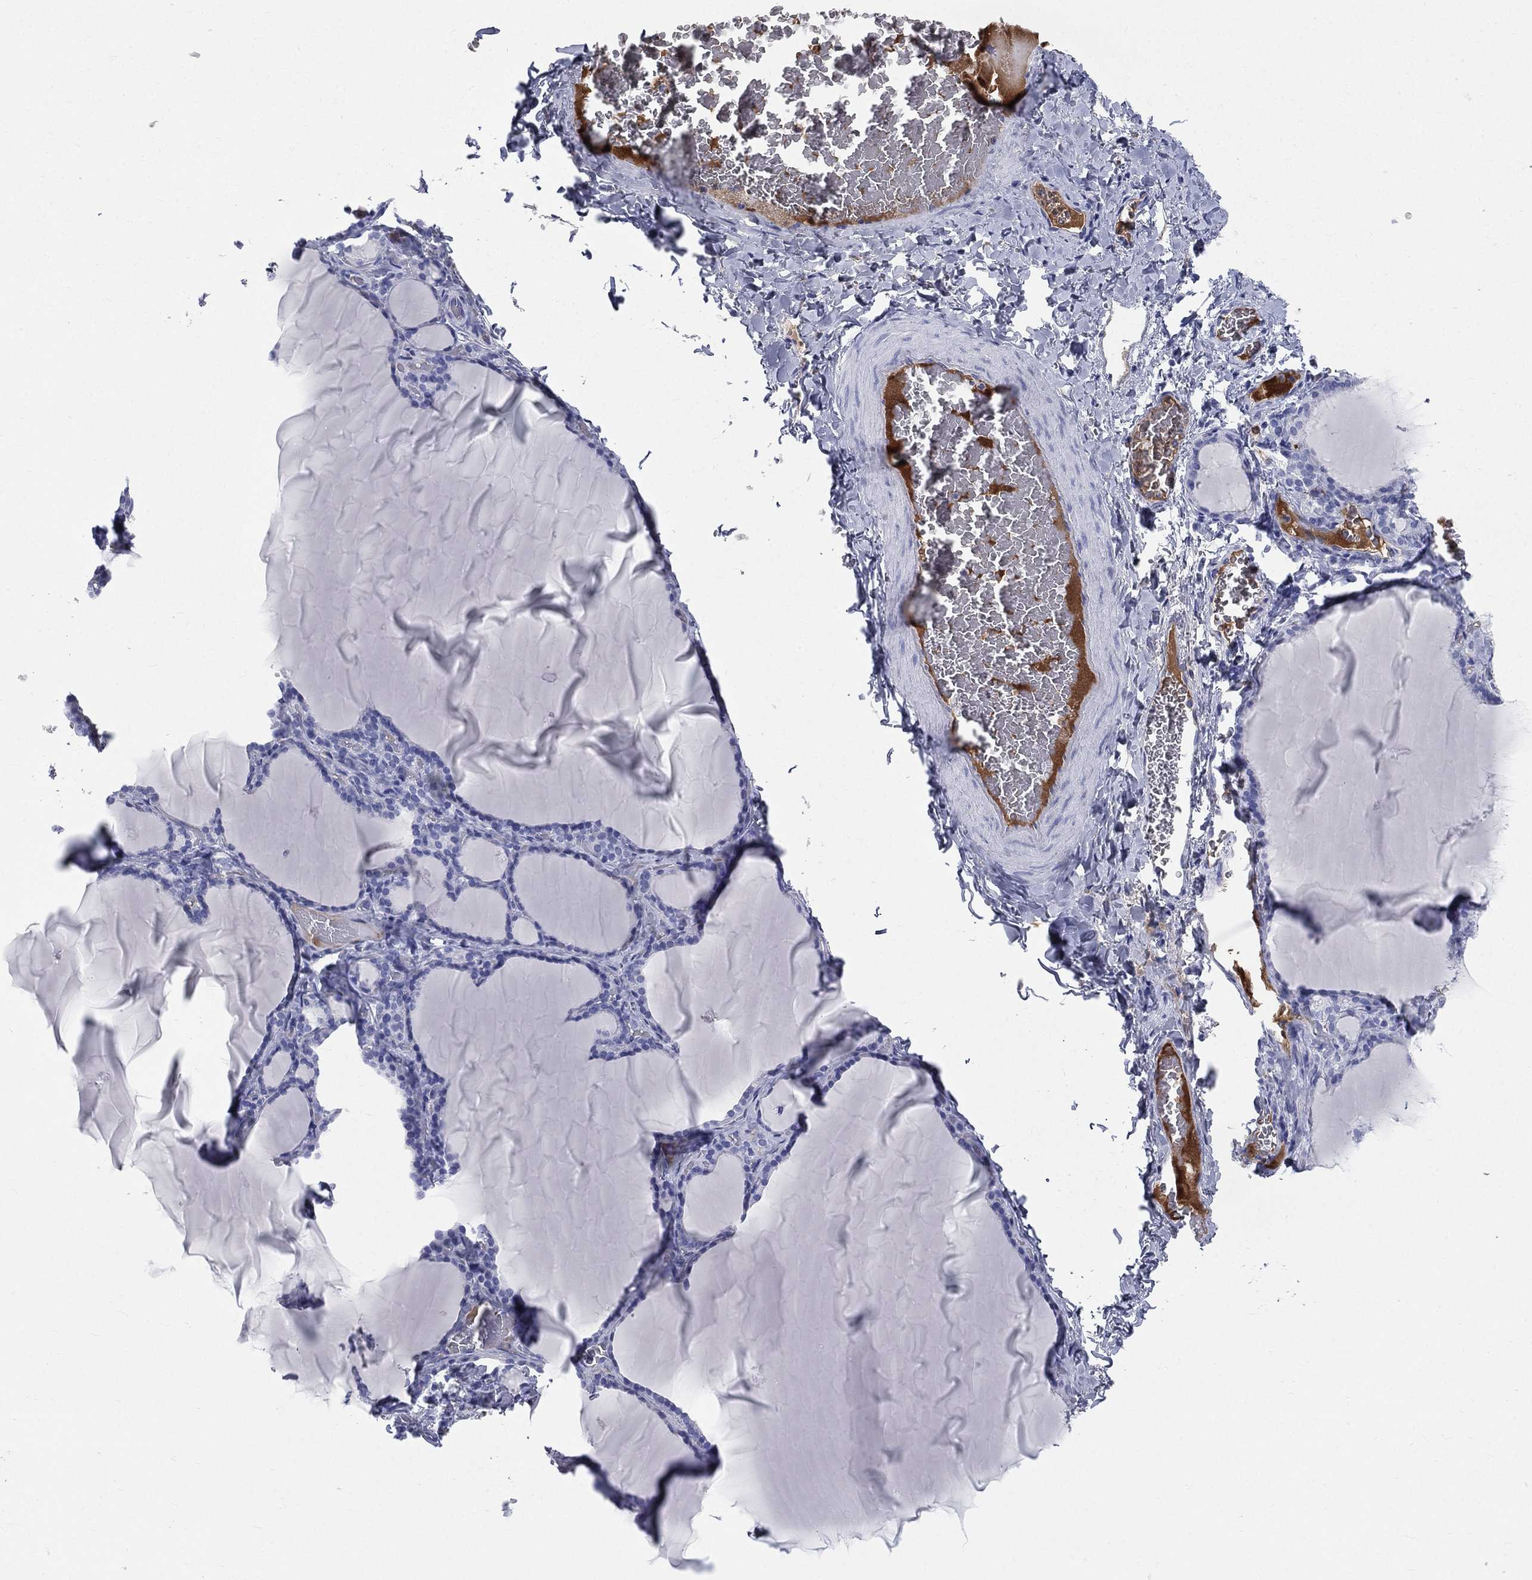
{"staining": {"intensity": "negative", "quantity": "none", "location": "none"}, "tissue": "thyroid gland", "cell_type": "Glandular cells", "image_type": "normal", "snomed": [{"axis": "morphology", "description": "Normal tissue, NOS"}, {"axis": "morphology", "description": "Hyperplasia, NOS"}, {"axis": "topography", "description": "Thyroid gland"}], "caption": "Immunohistochemistry (IHC) histopathology image of normal thyroid gland: human thyroid gland stained with DAB displays no significant protein staining in glandular cells.", "gene": "HP", "patient": {"sex": "female", "age": 27}}